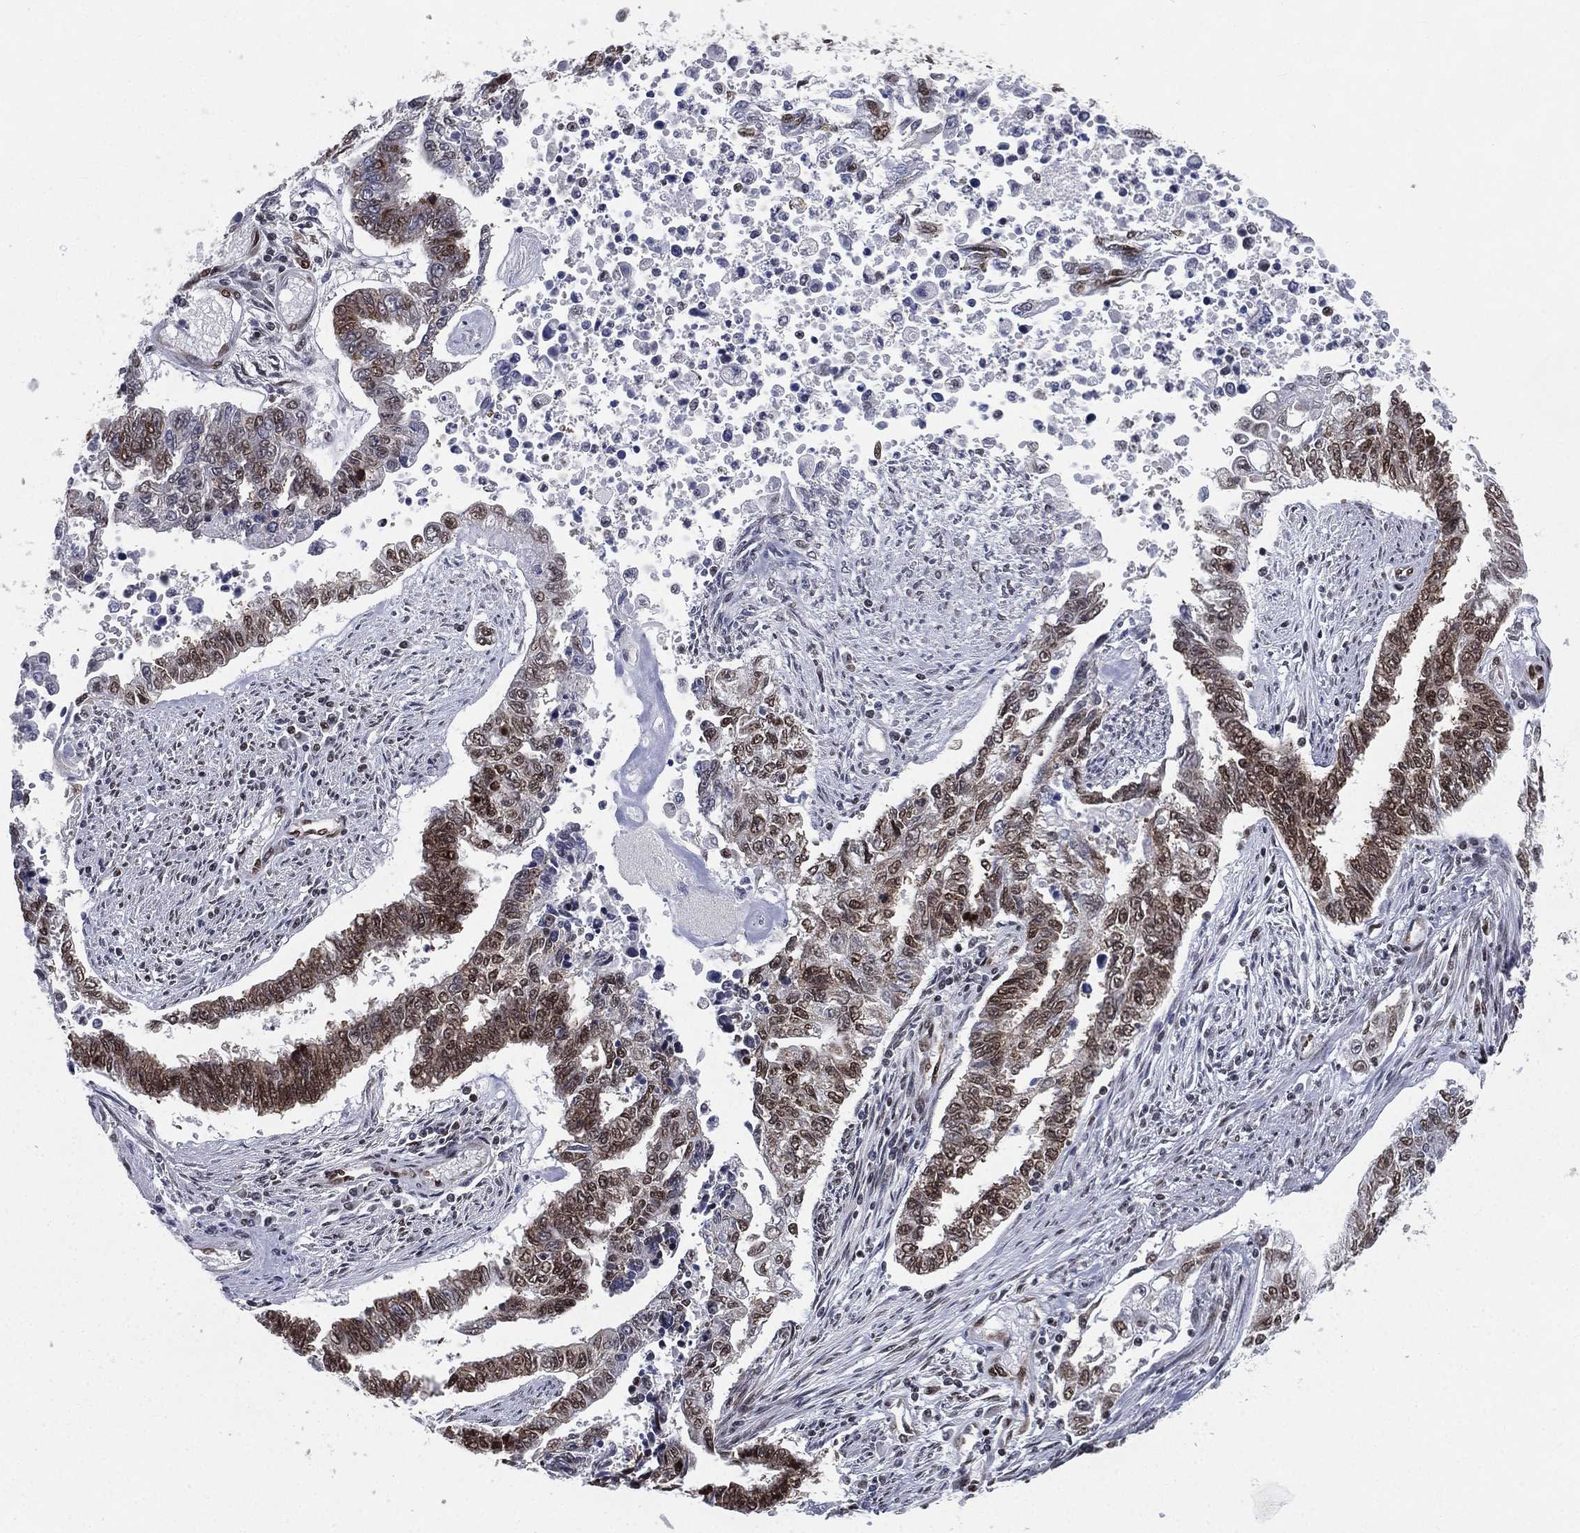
{"staining": {"intensity": "moderate", "quantity": "25%-75%", "location": "nuclear"}, "tissue": "endometrial cancer", "cell_type": "Tumor cells", "image_type": "cancer", "snomed": [{"axis": "morphology", "description": "Adenocarcinoma, NOS"}, {"axis": "topography", "description": "Uterus"}], "caption": "The image exhibits immunohistochemical staining of endometrial cancer. There is moderate nuclear positivity is appreciated in approximately 25%-75% of tumor cells.", "gene": "FUBP3", "patient": {"sex": "female", "age": 59}}